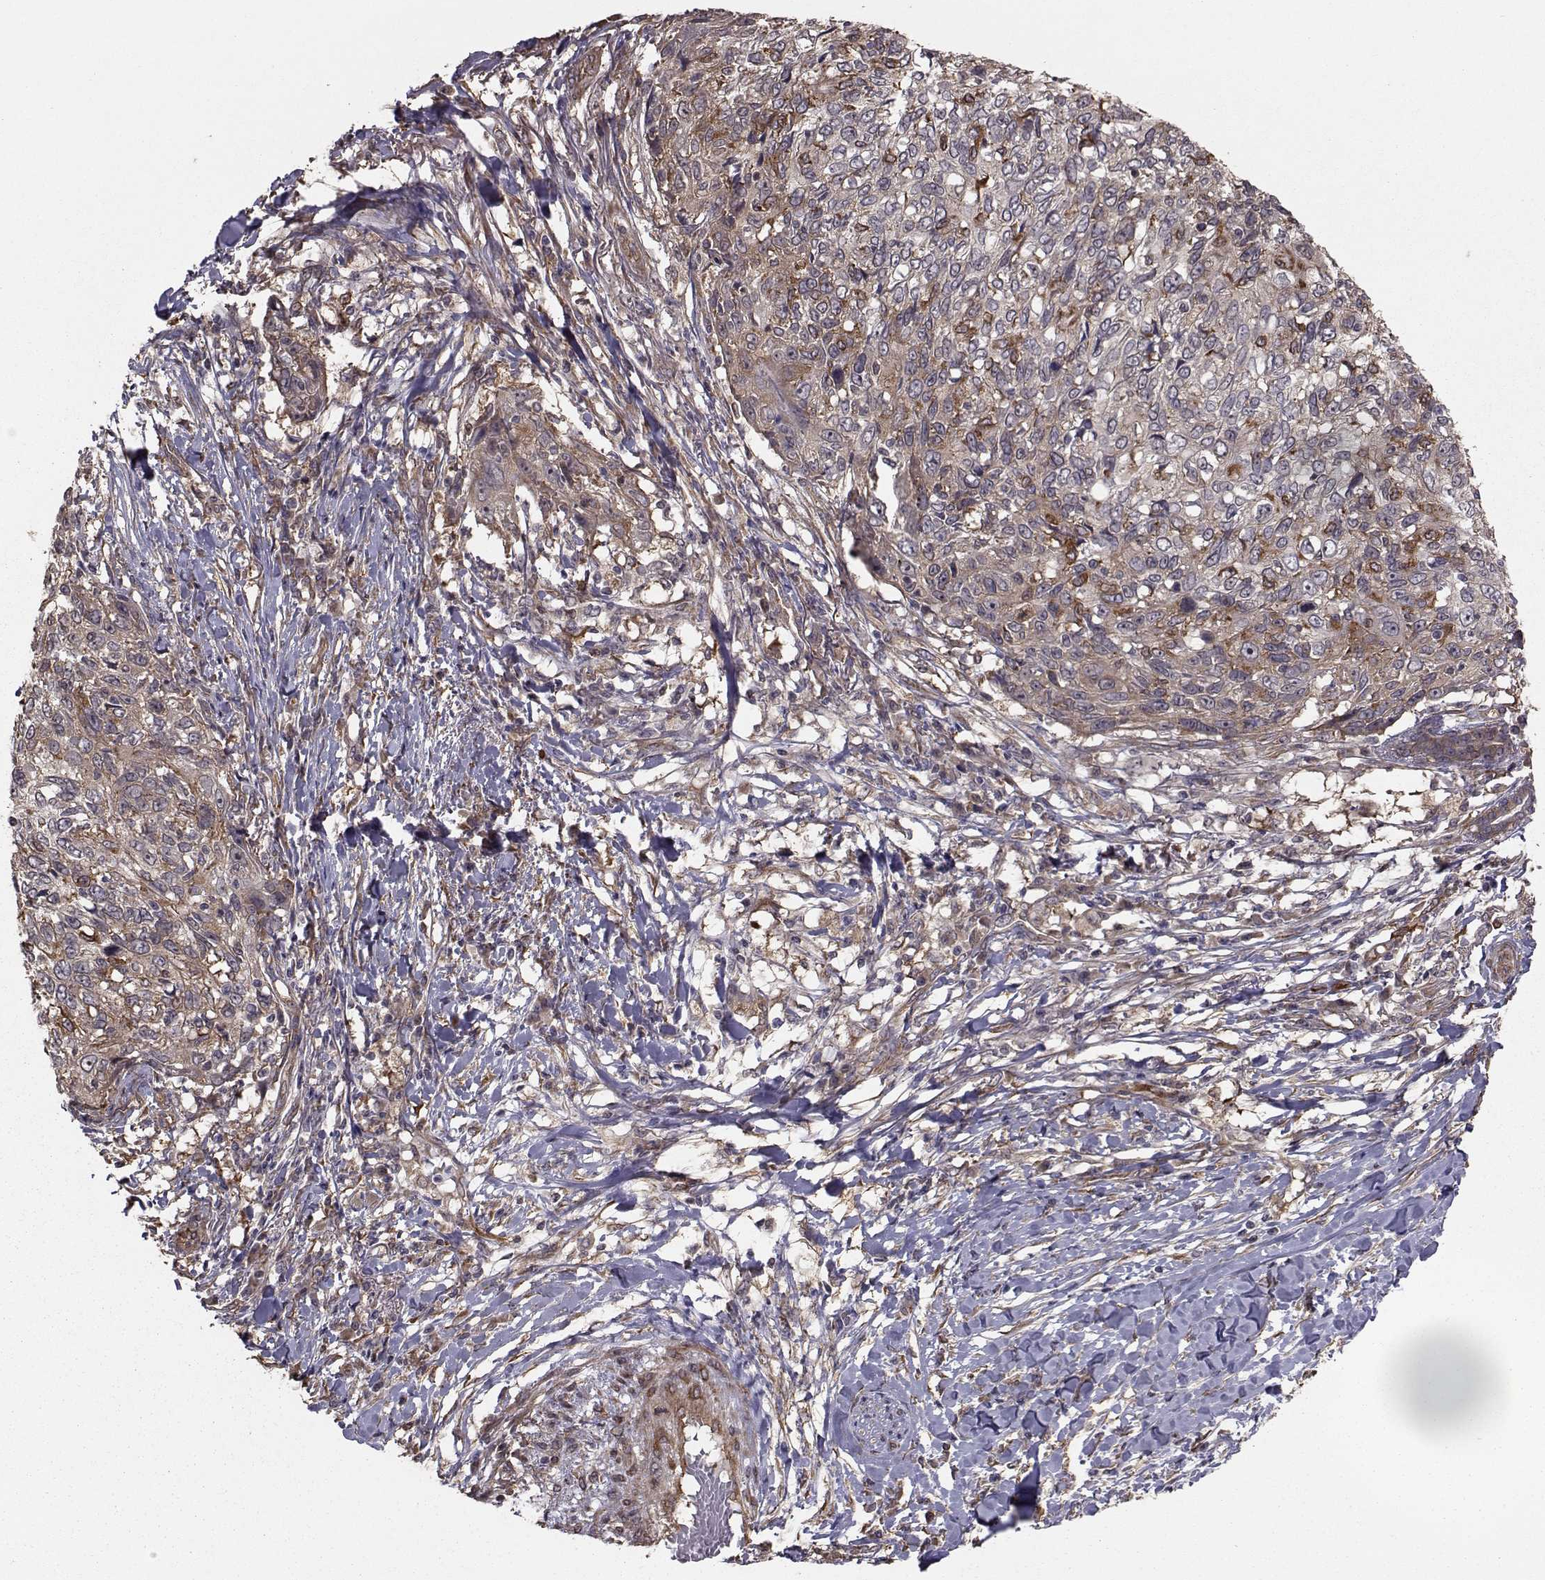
{"staining": {"intensity": "weak", "quantity": ">75%", "location": "cytoplasmic/membranous"}, "tissue": "skin cancer", "cell_type": "Tumor cells", "image_type": "cancer", "snomed": [{"axis": "morphology", "description": "Squamous cell carcinoma, NOS"}, {"axis": "topography", "description": "Skin"}], "caption": "The photomicrograph reveals staining of skin cancer (squamous cell carcinoma), revealing weak cytoplasmic/membranous protein positivity (brown color) within tumor cells.", "gene": "TRIP10", "patient": {"sex": "male", "age": 92}}